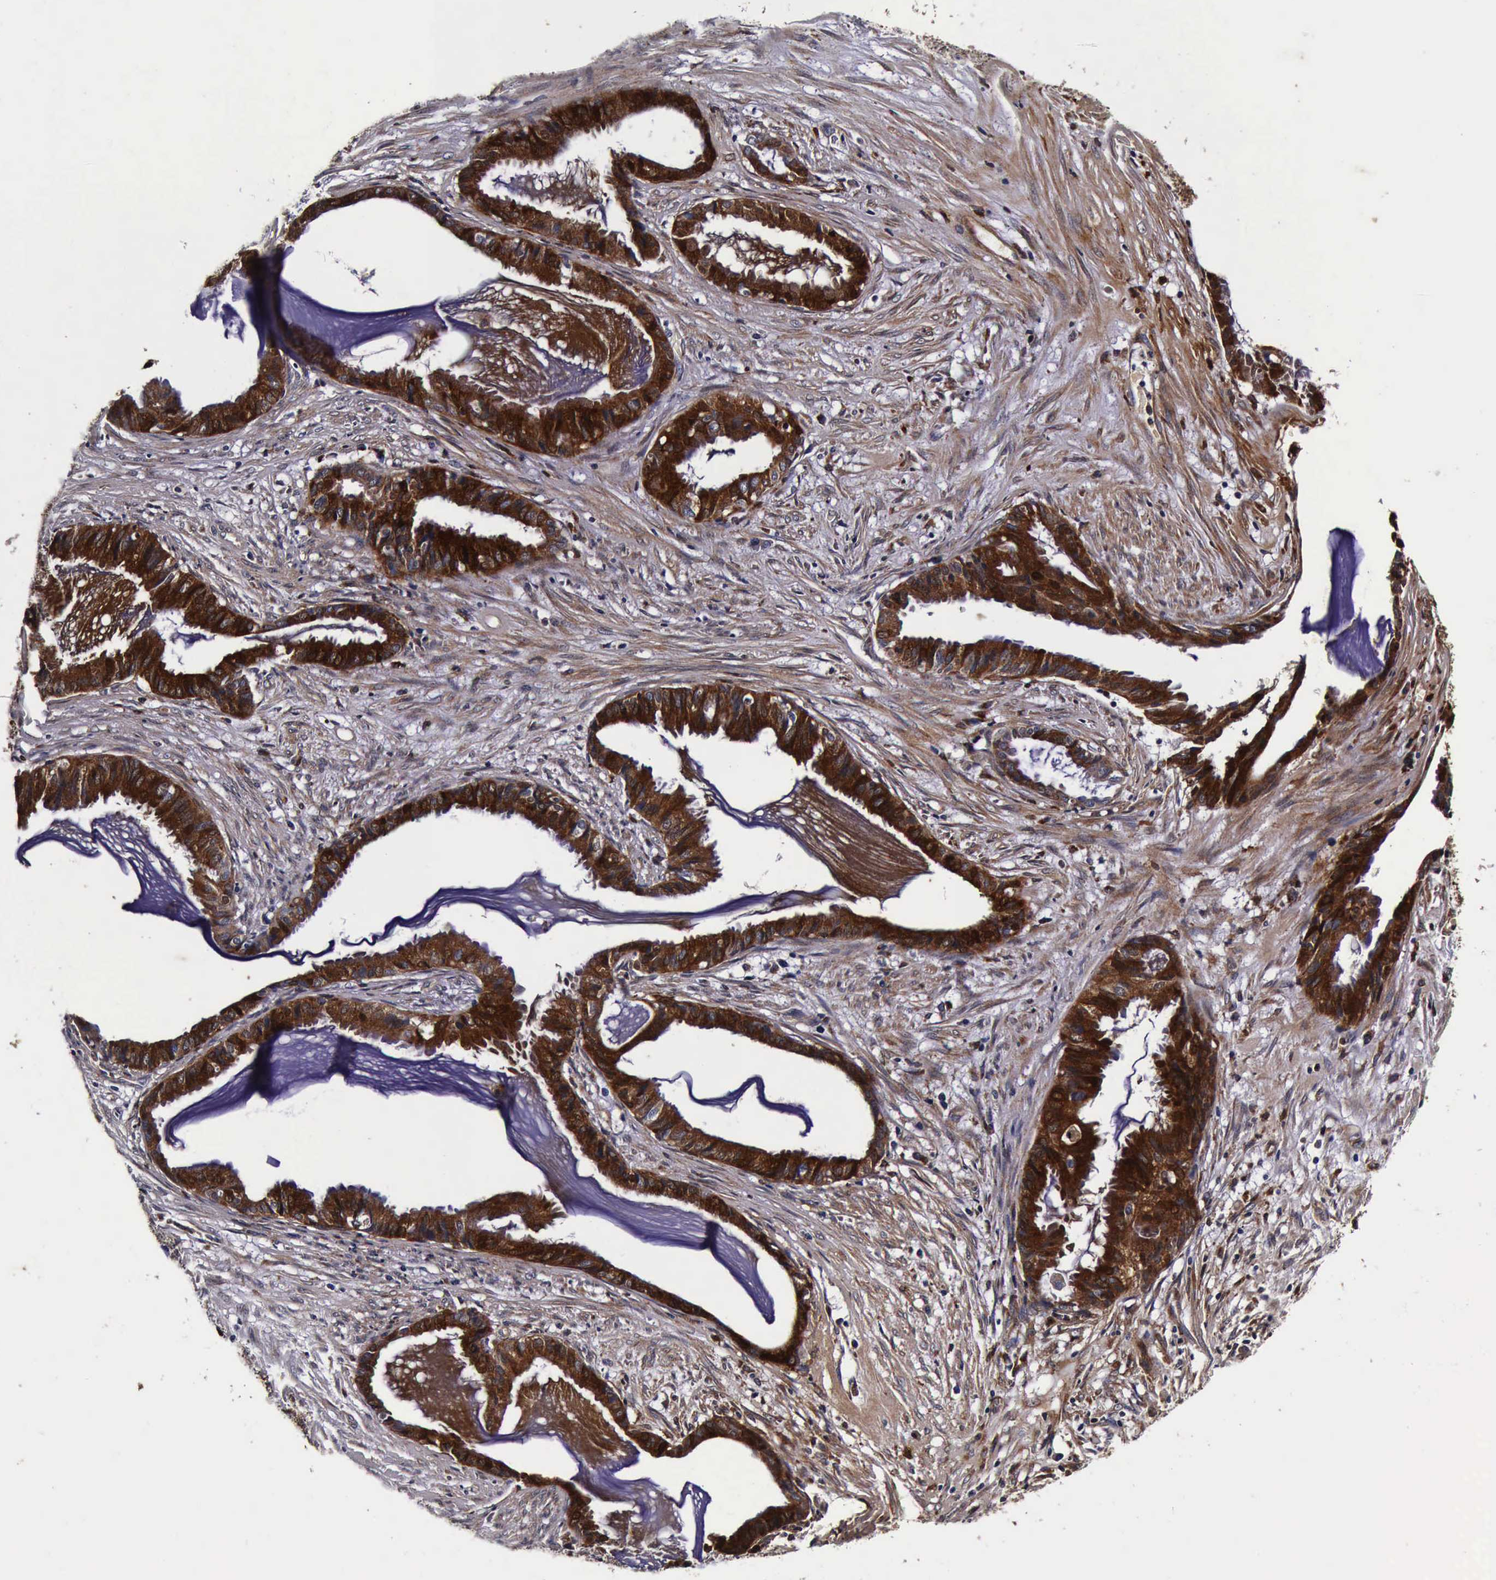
{"staining": {"intensity": "strong", "quantity": ">75%", "location": "cytoplasmic/membranous"}, "tissue": "endometrial cancer", "cell_type": "Tumor cells", "image_type": "cancer", "snomed": [{"axis": "morphology", "description": "Adenocarcinoma, NOS"}, {"axis": "topography", "description": "Endometrium"}], "caption": "Immunohistochemistry micrograph of endometrial adenocarcinoma stained for a protein (brown), which displays high levels of strong cytoplasmic/membranous staining in approximately >75% of tumor cells.", "gene": "CST3", "patient": {"sex": "female", "age": 86}}